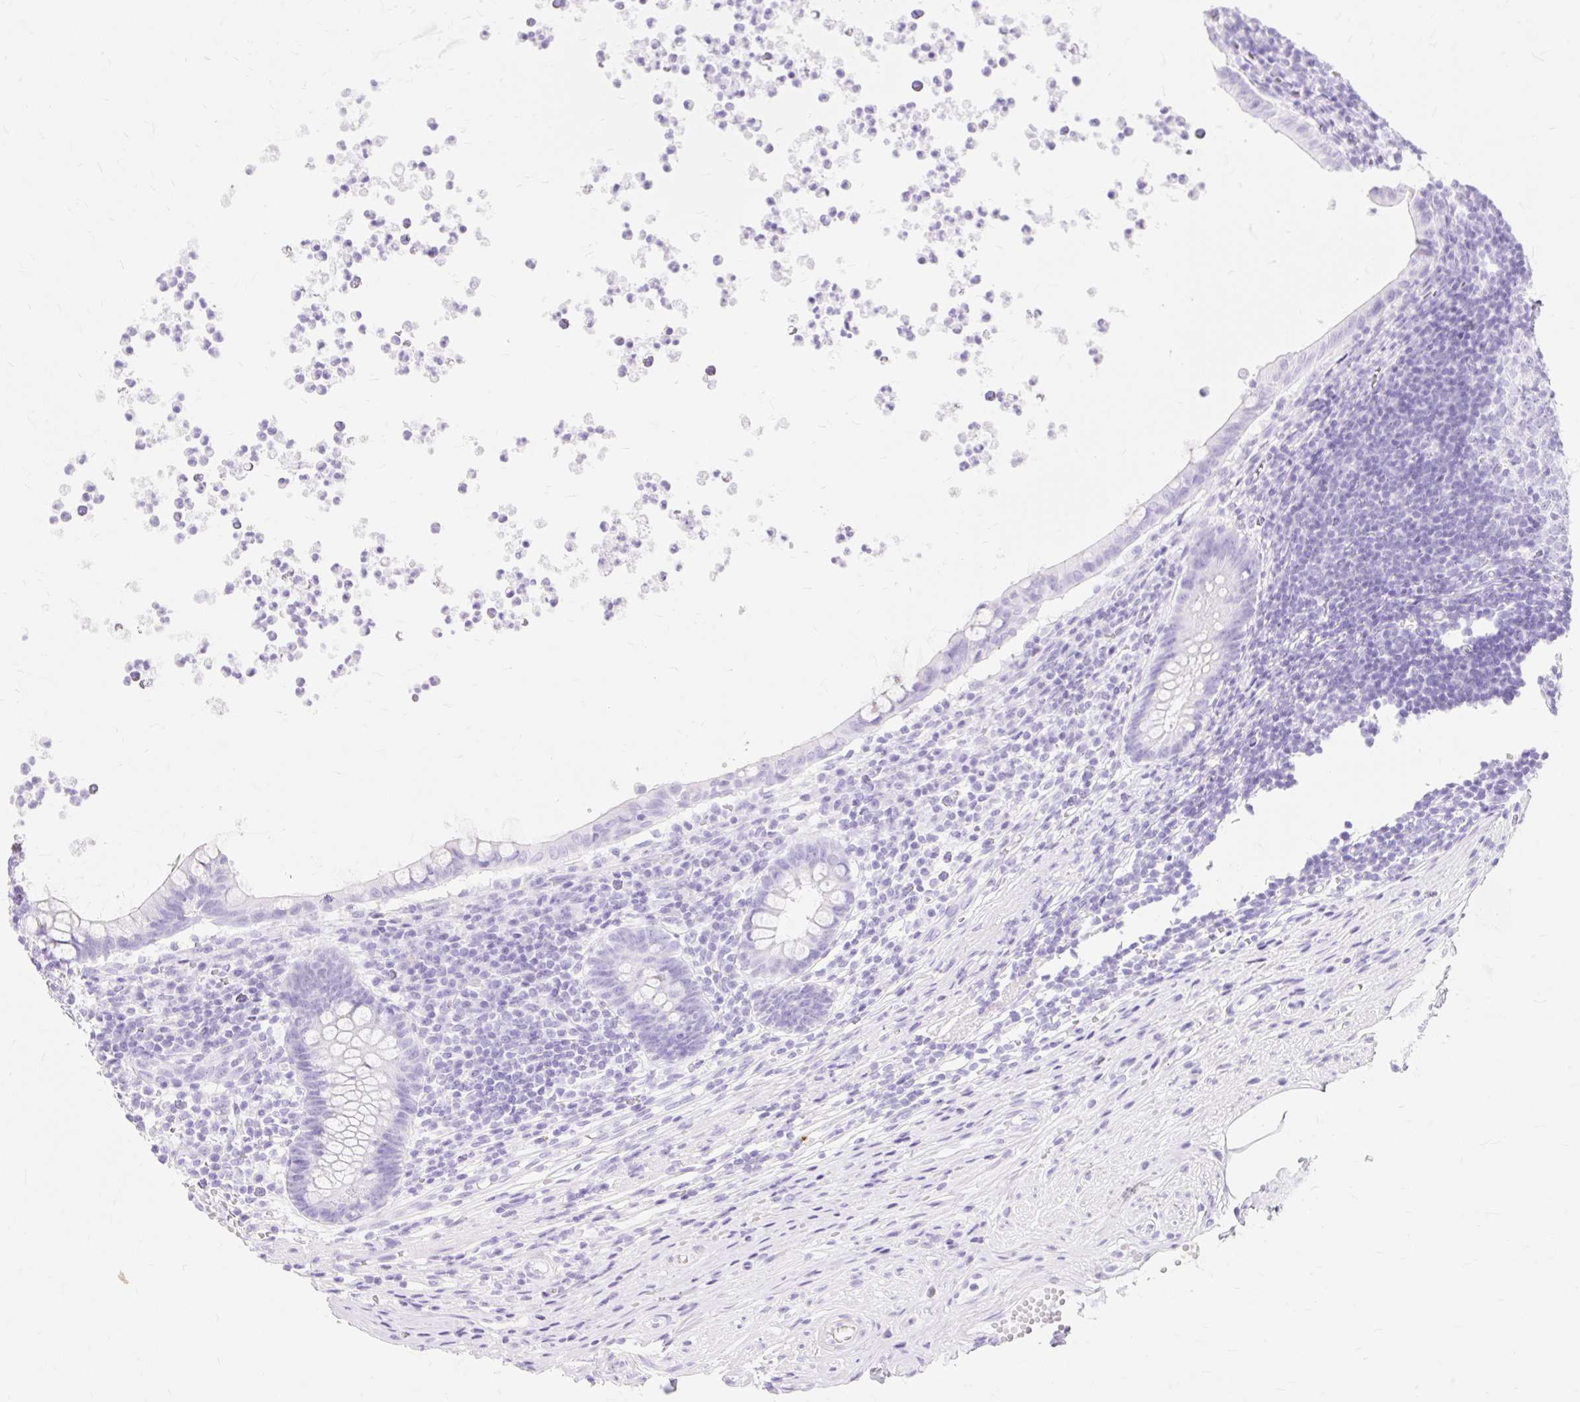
{"staining": {"intensity": "negative", "quantity": "none", "location": "none"}, "tissue": "appendix", "cell_type": "Glandular cells", "image_type": "normal", "snomed": [{"axis": "morphology", "description": "Normal tissue, NOS"}, {"axis": "topography", "description": "Appendix"}], "caption": "Human appendix stained for a protein using immunohistochemistry (IHC) reveals no expression in glandular cells.", "gene": "MBP", "patient": {"sex": "female", "age": 56}}